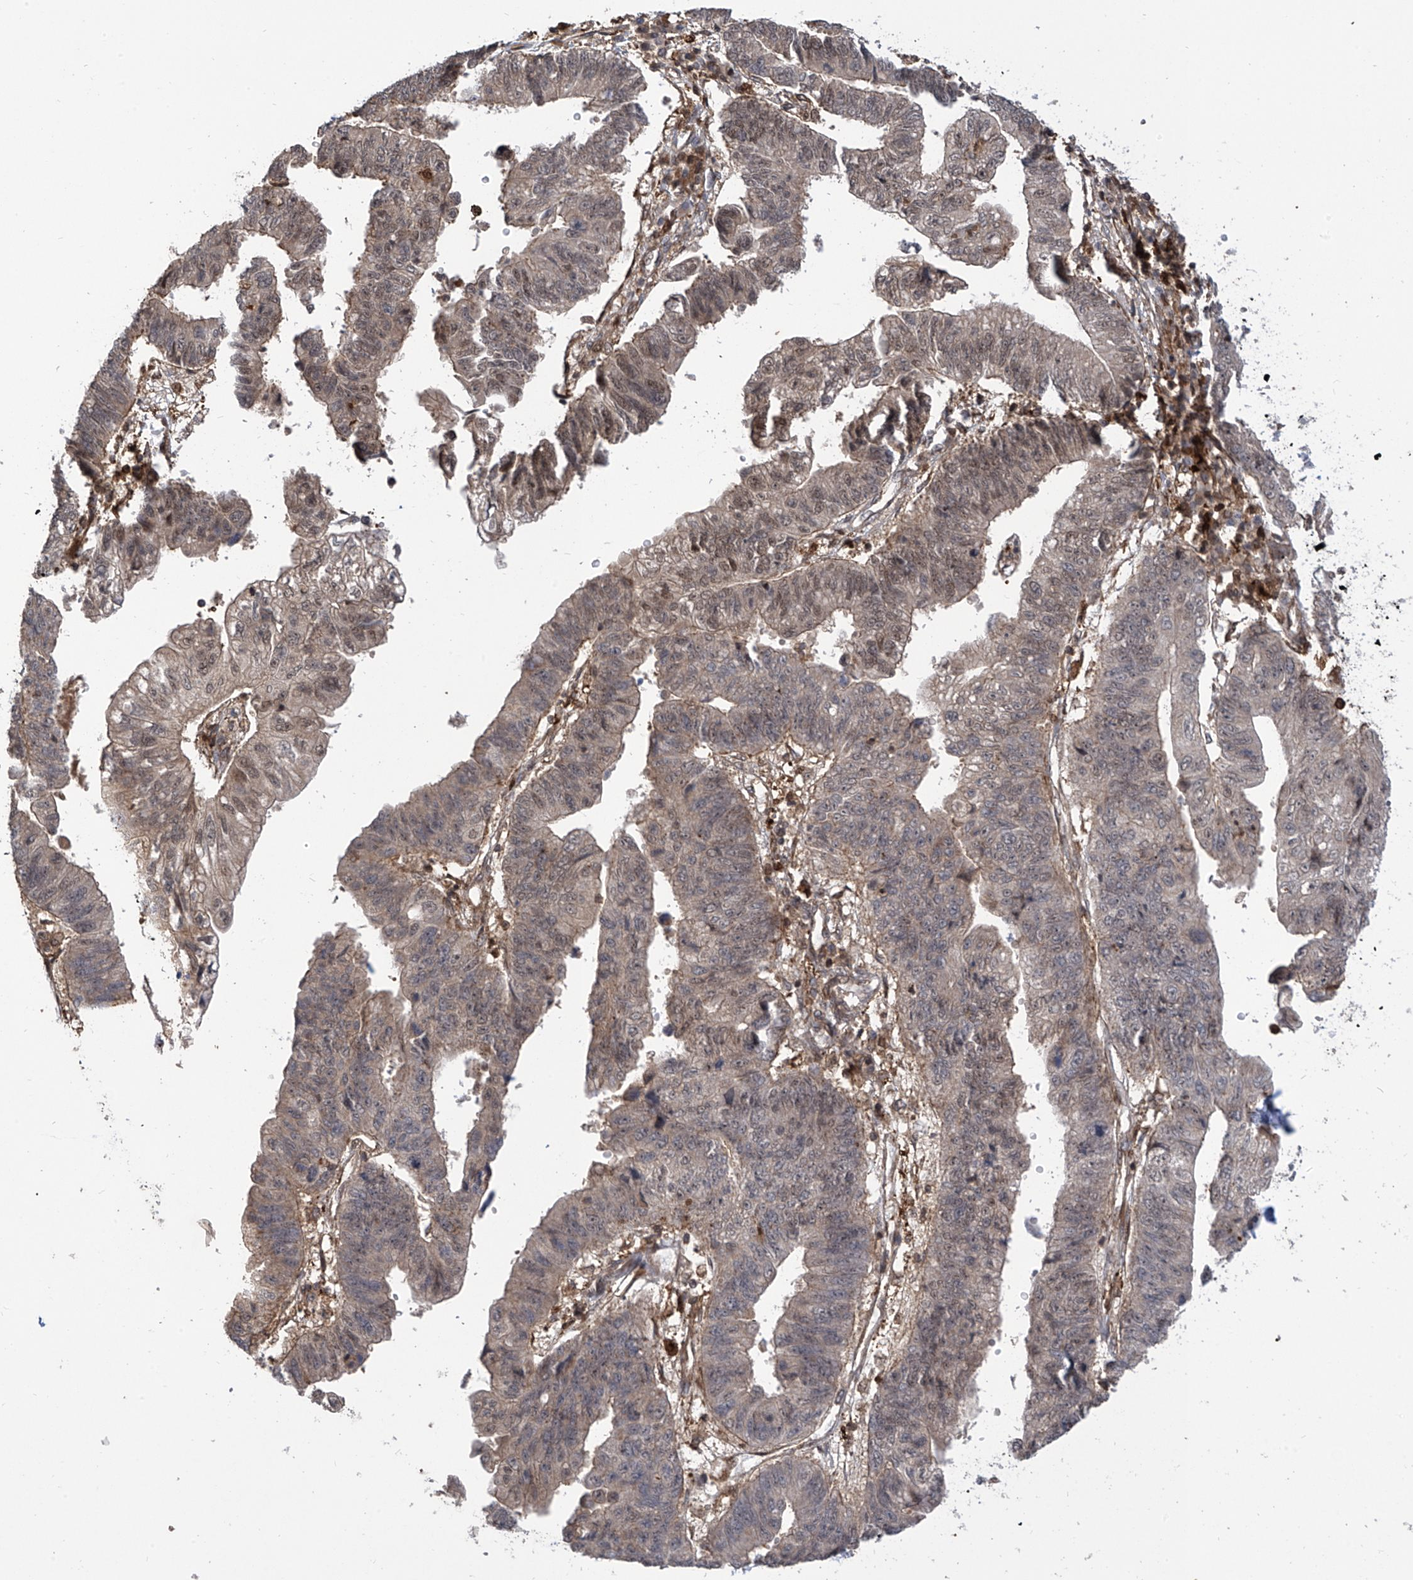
{"staining": {"intensity": "negative", "quantity": "none", "location": "none"}, "tissue": "stomach cancer", "cell_type": "Tumor cells", "image_type": "cancer", "snomed": [{"axis": "morphology", "description": "Adenocarcinoma, NOS"}, {"axis": "topography", "description": "Stomach"}], "caption": "This is an immunohistochemistry histopathology image of human stomach cancer. There is no staining in tumor cells.", "gene": "ATAD2B", "patient": {"sex": "male", "age": 59}}